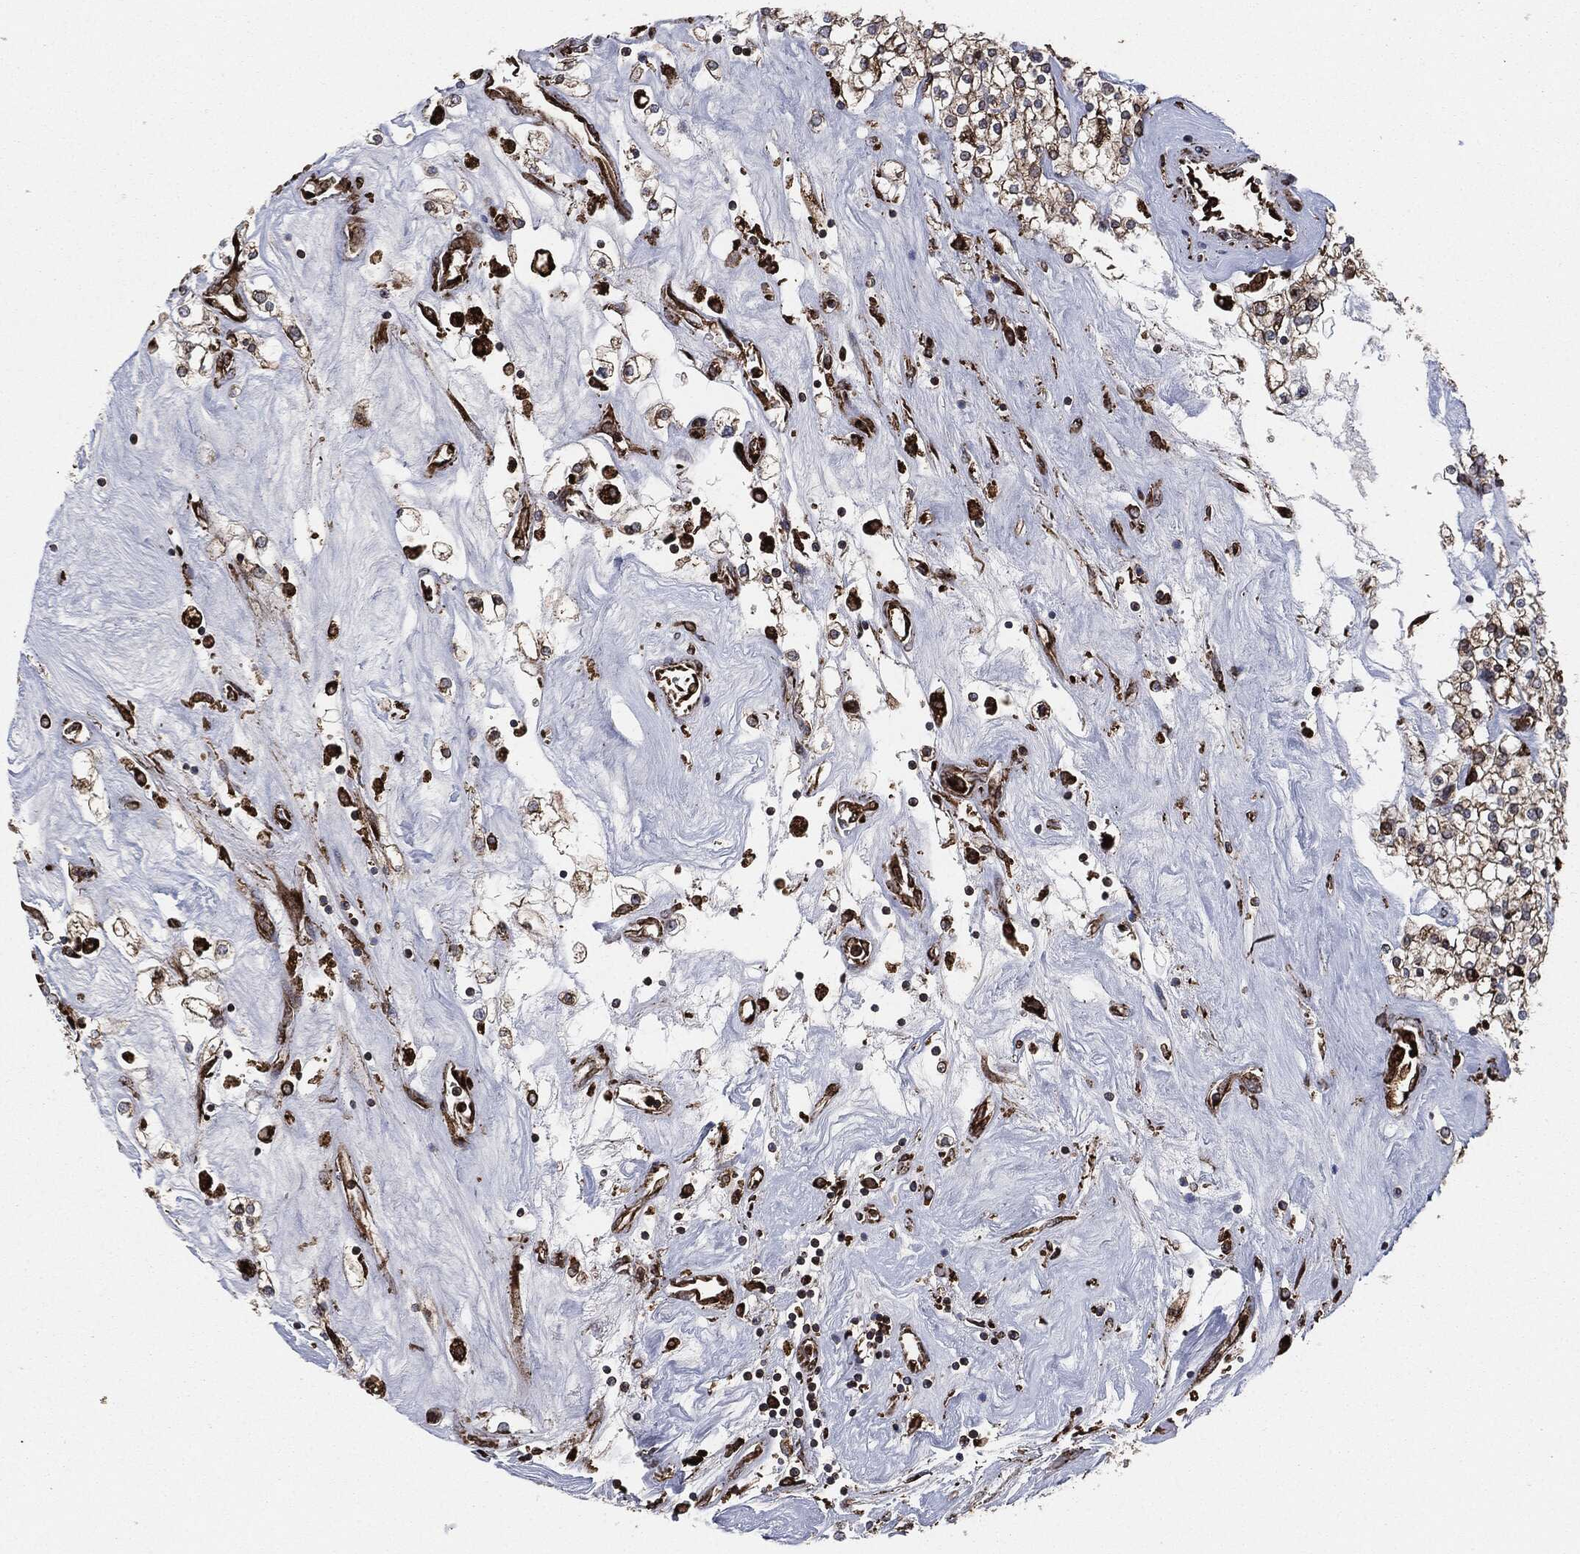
{"staining": {"intensity": "moderate", "quantity": ">75%", "location": "cytoplasmic/membranous"}, "tissue": "renal cancer", "cell_type": "Tumor cells", "image_type": "cancer", "snomed": [{"axis": "morphology", "description": "Adenocarcinoma, NOS"}, {"axis": "topography", "description": "Kidney"}], "caption": "Tumor cells exhibit medium levels of moderate cytoplasmic/membranous positivity in about >75% of cells in renal adenocarcinoma.", "gene": "CALR", "patient": {"sex": "male", "age": 80}}